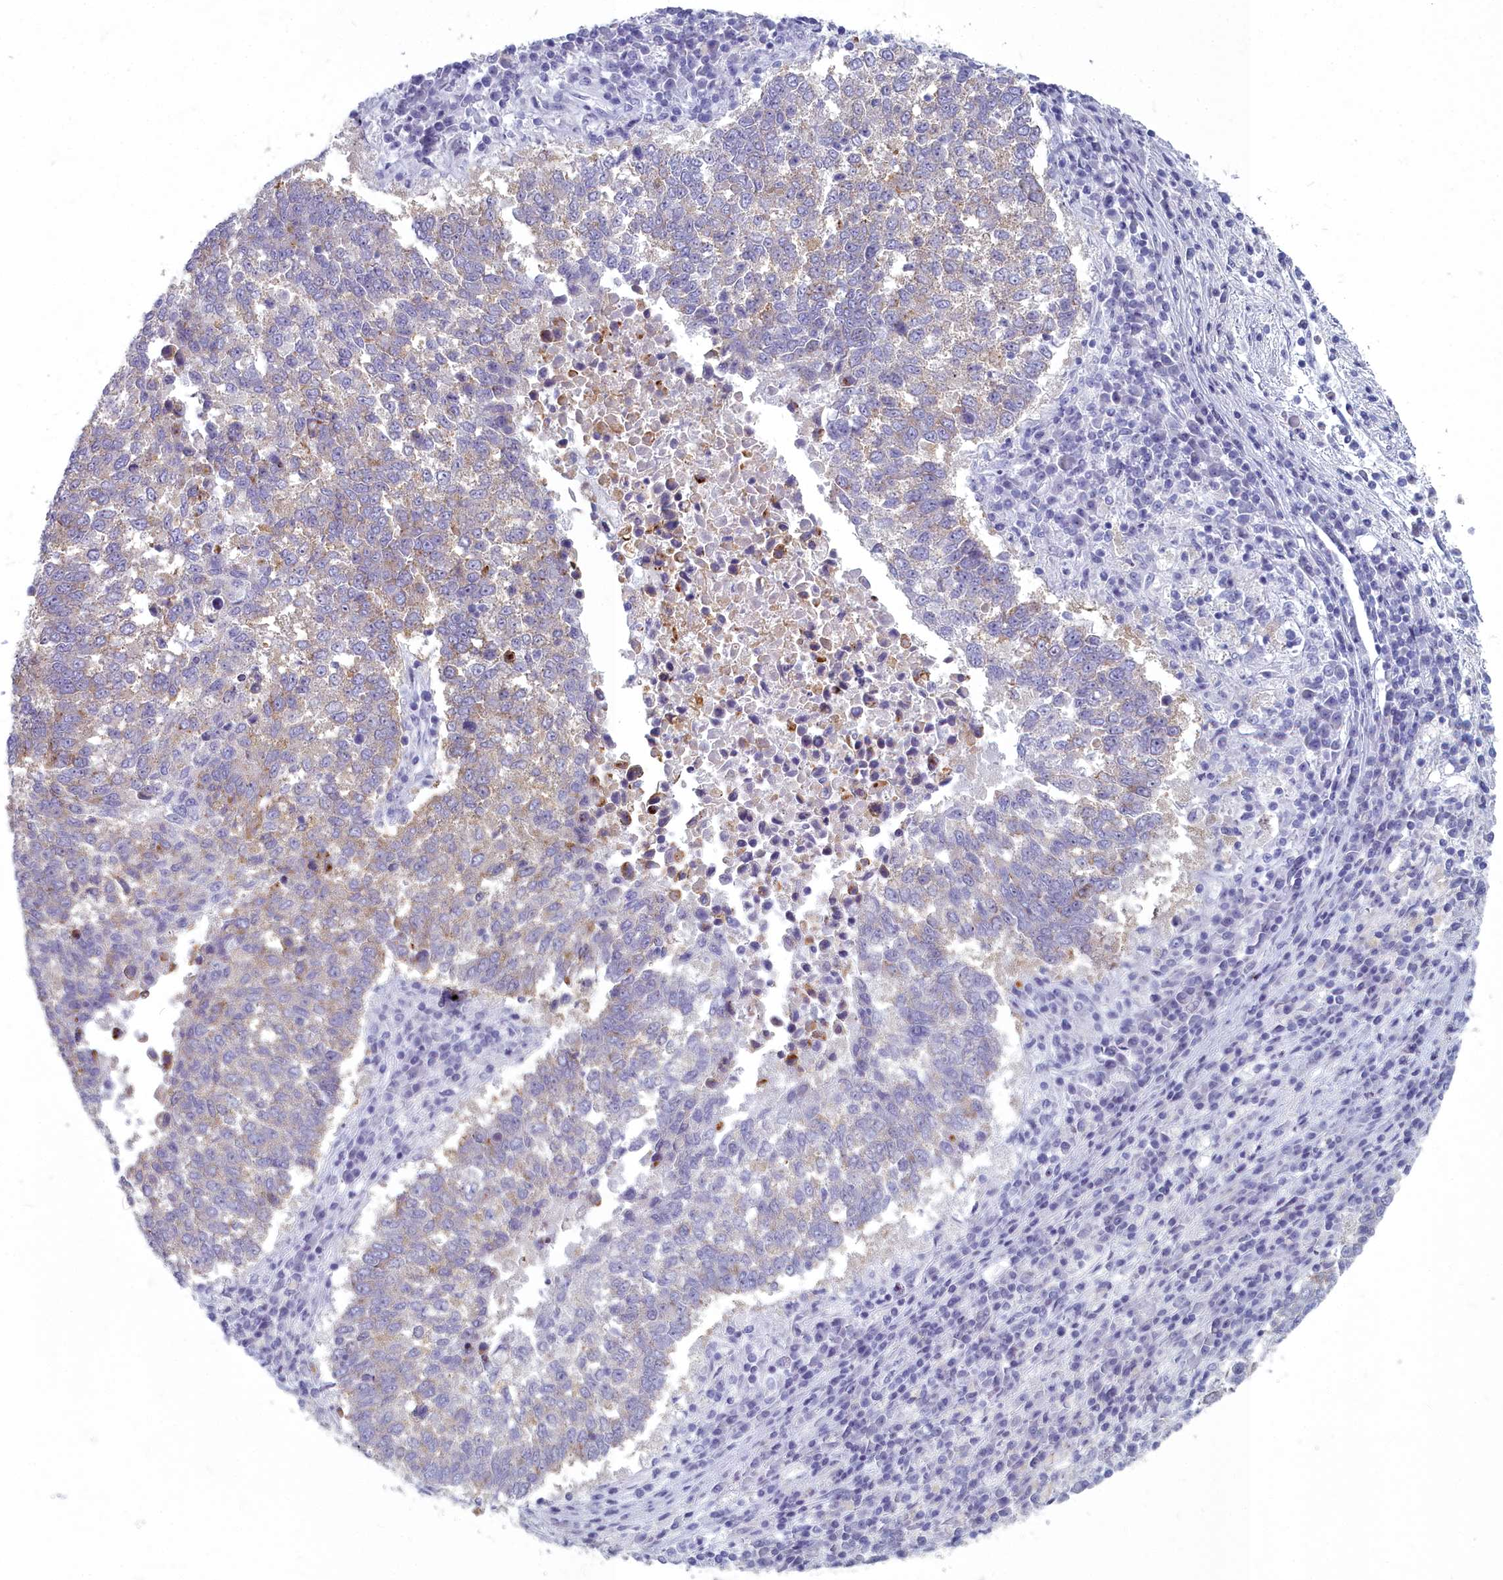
{"staining": {"intensity": "moderate", "quantity": "<25%", "location": "cytoplasmic/membranous"}, "tissue": "lung cancer", "cell_type": "Tumor cells", "image_type": "cancer", "snomed": [{"axis": "morphology", "description": "Squamous cell carcinoma, NOS"}, {"axis": "topography", "description": "Lung"}], "caption": "A histopathology image of lung cancer stained for a protein shows moderate cytoplasmic/membranous brown staining in tumor cells. Nuclei are stained in blue.", "gene": "INSYN2A", "patient": {"sex": "male", "age": 73}}